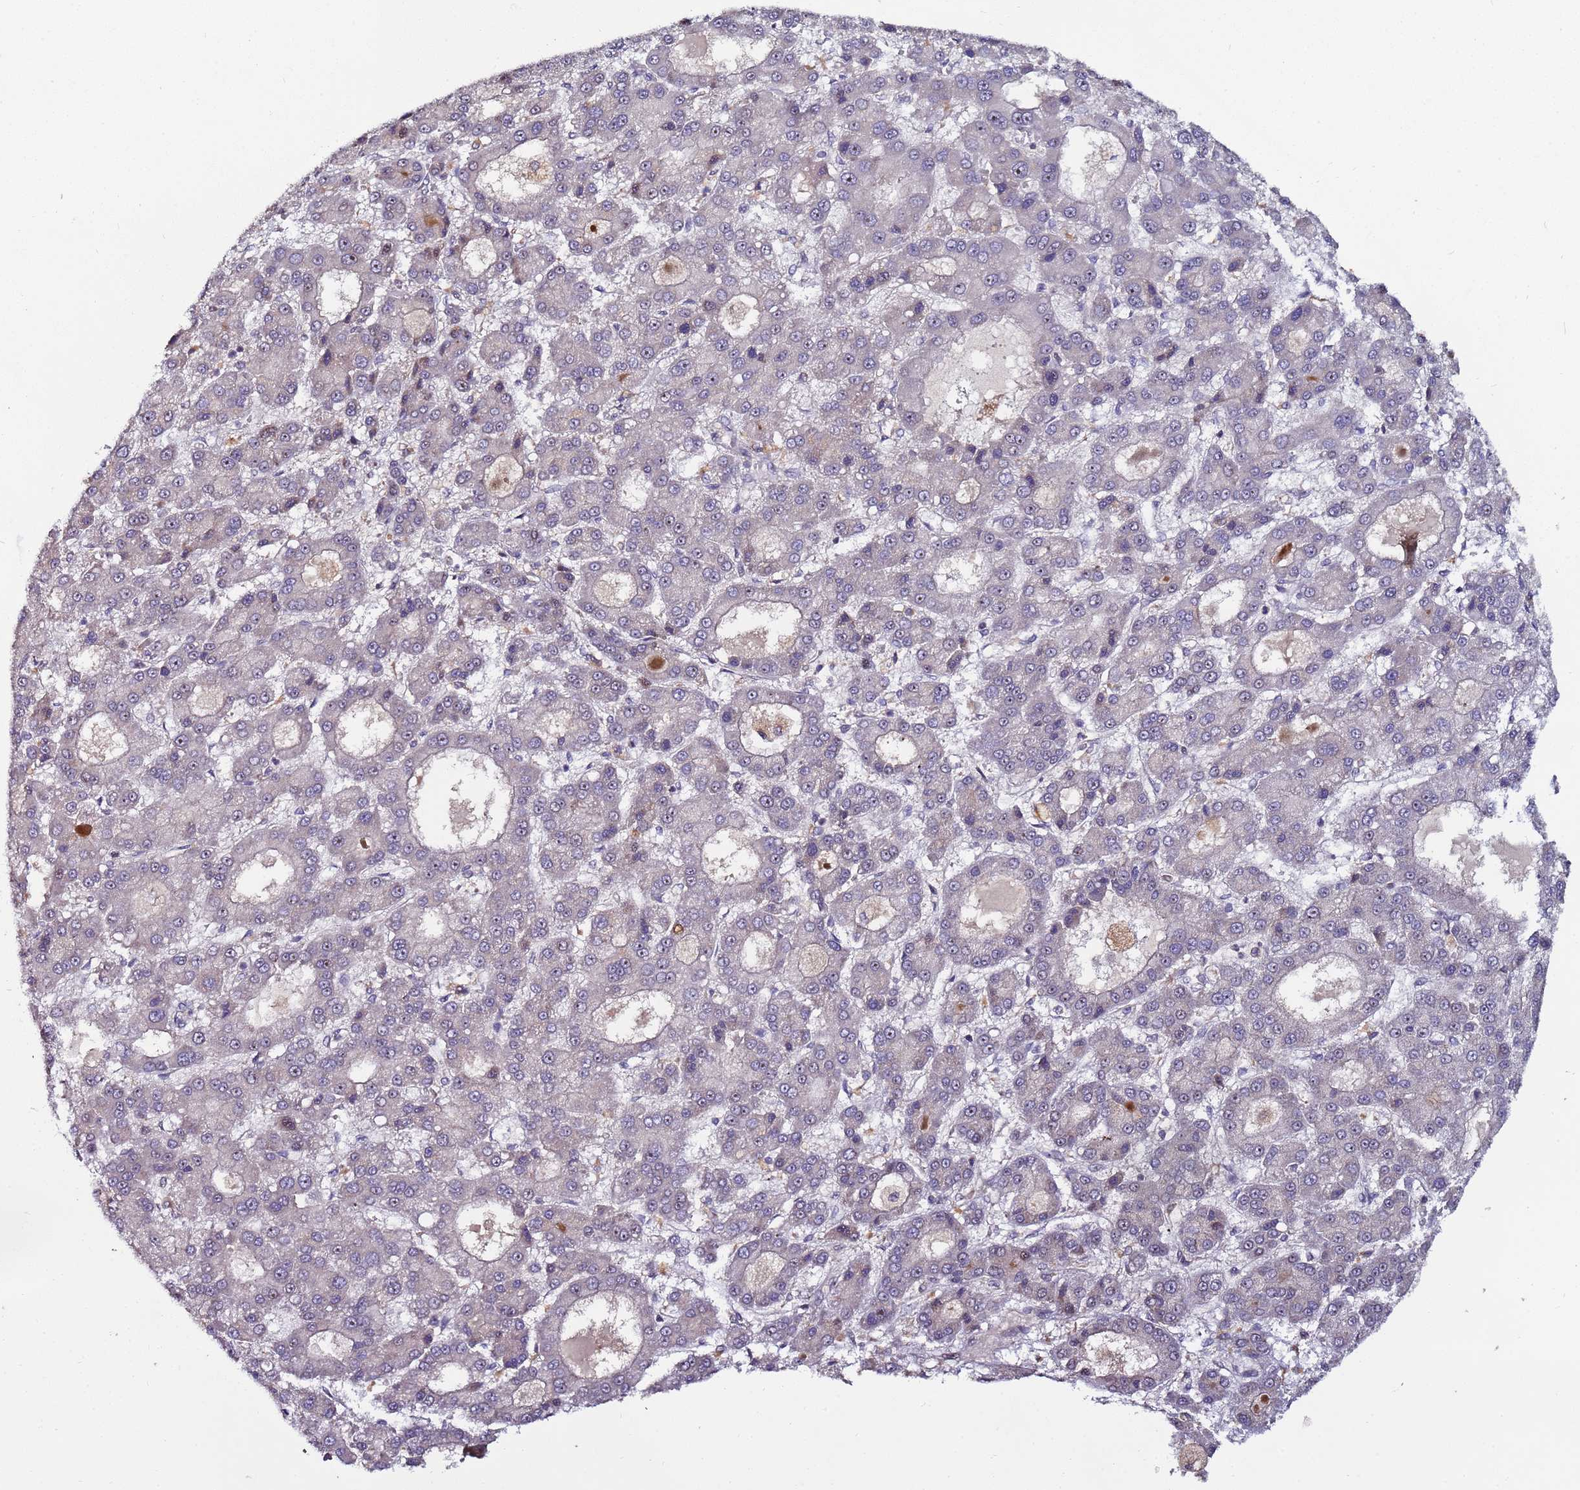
{"staining": {"intensity": "negative", "quantity": "none", "location": "none"}, "tissue": "liver cancer", "cell_type": "Tumor cells", "image_type": "cancer", "snomed": [{"axis": "morphology", "description": "Carcinoma, Hepatocellular, NOS"}, {"axis": "topography", "description": "Liver"}], "caption": "DAB immunohistochemical staining of human liver hepatocellular carcinoma shows no significant expression in tumor cells.", "gene": "KRI1", "patient": {"sex": "male", "age": 70}}